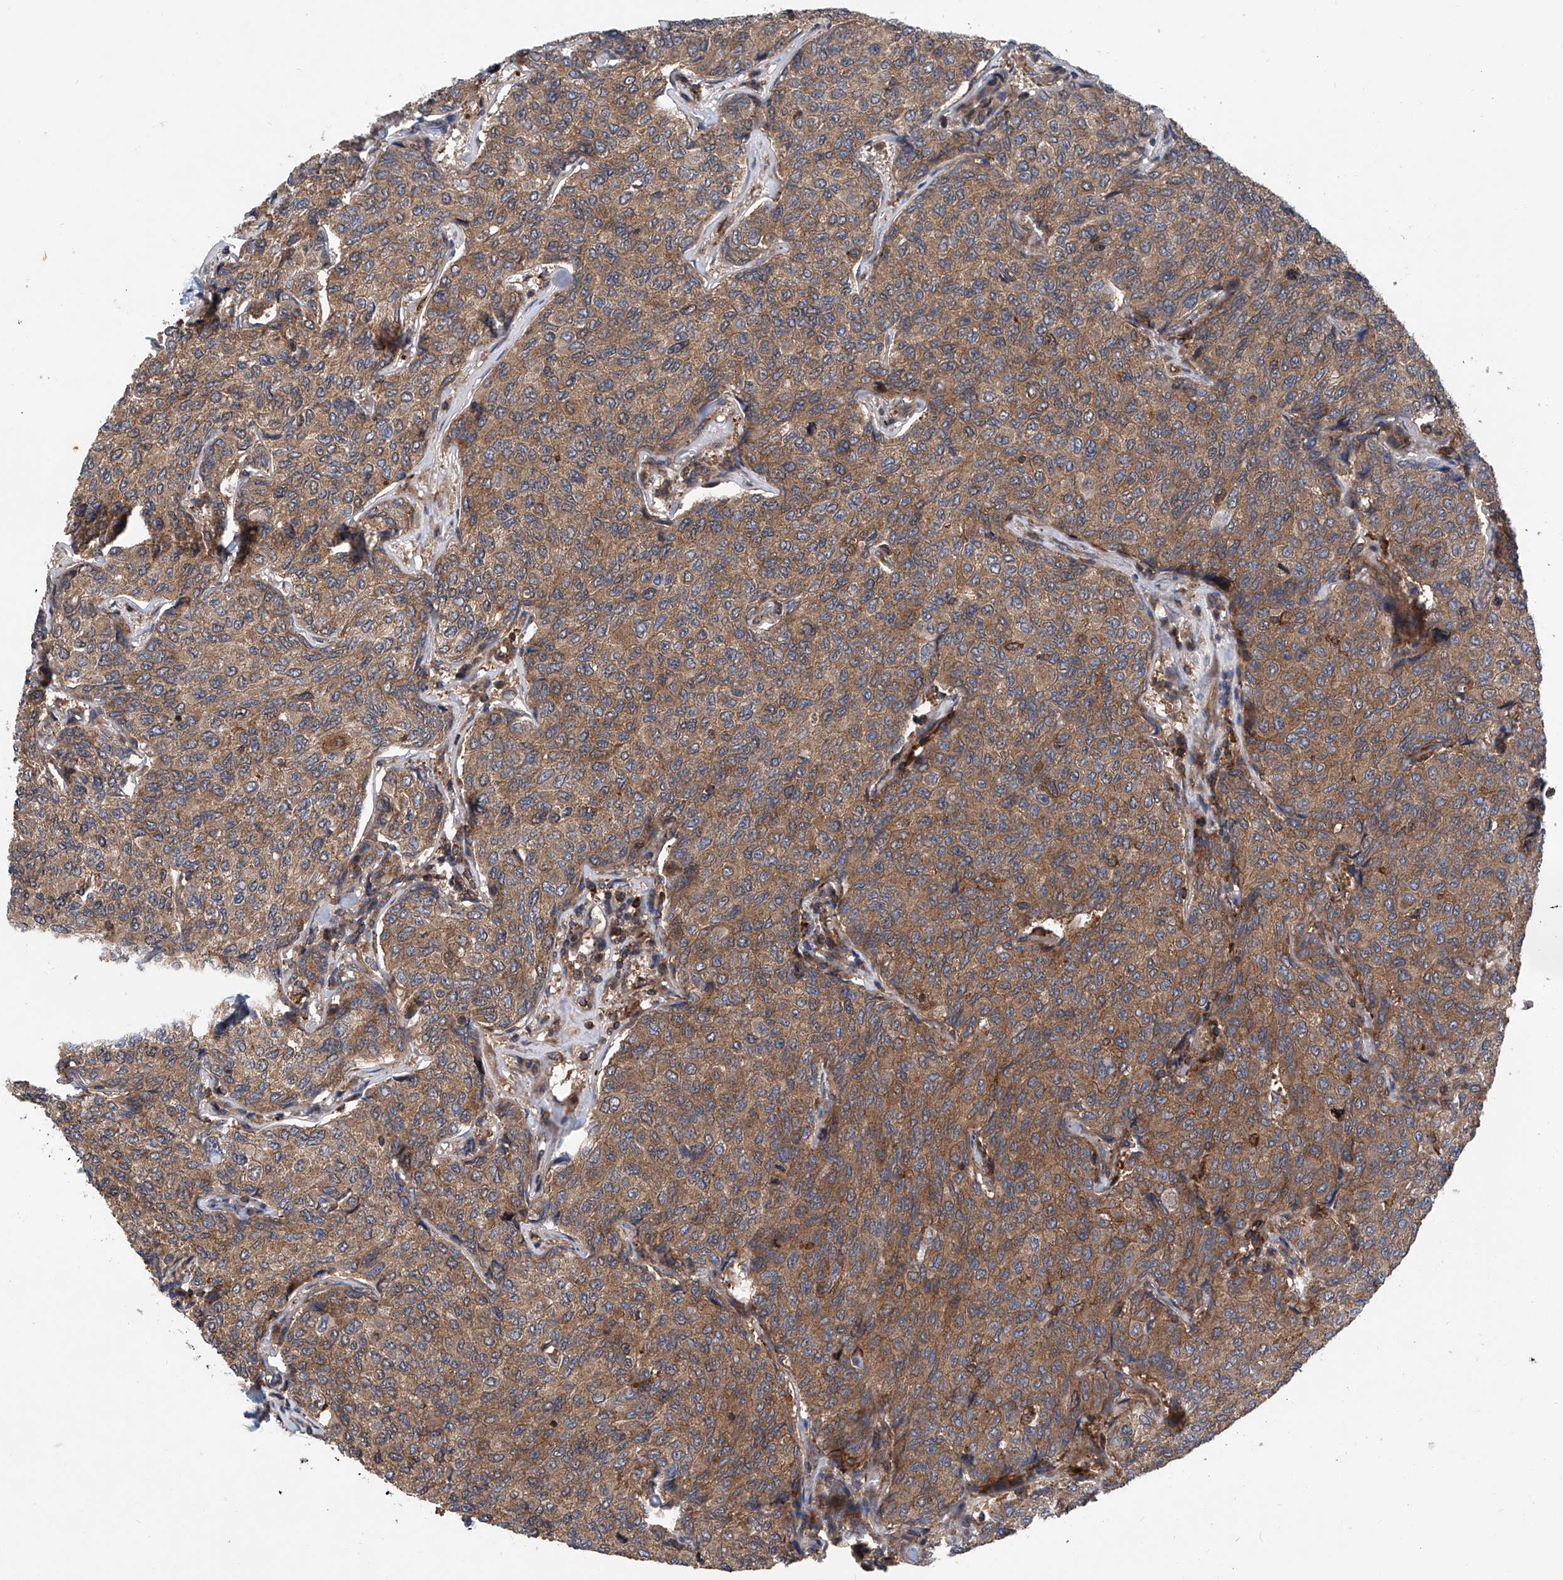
{"staining": {"intensity": "moderate", "quantity": ">75%", "location": "cytoplasmic/membranous"}, "tissue": "breast cancer", "cell_type": "Tumor cells", "image_type": "cancer", "snomed": [{"axis": "morphology", "description": "Duct carcinoma"}, {"axis": "topography", "description": "Breast"}], "caption": "This histopathology image exhibits immunohistochemistry (IHC) staining of breast cancer (invasive ductal carcinoma), with medium moderate cytoplasmic/membranous positivity in about >75% of tumor cells.", "gene": "SMAP1", "patient": {"sex": "female", "age": 55}}